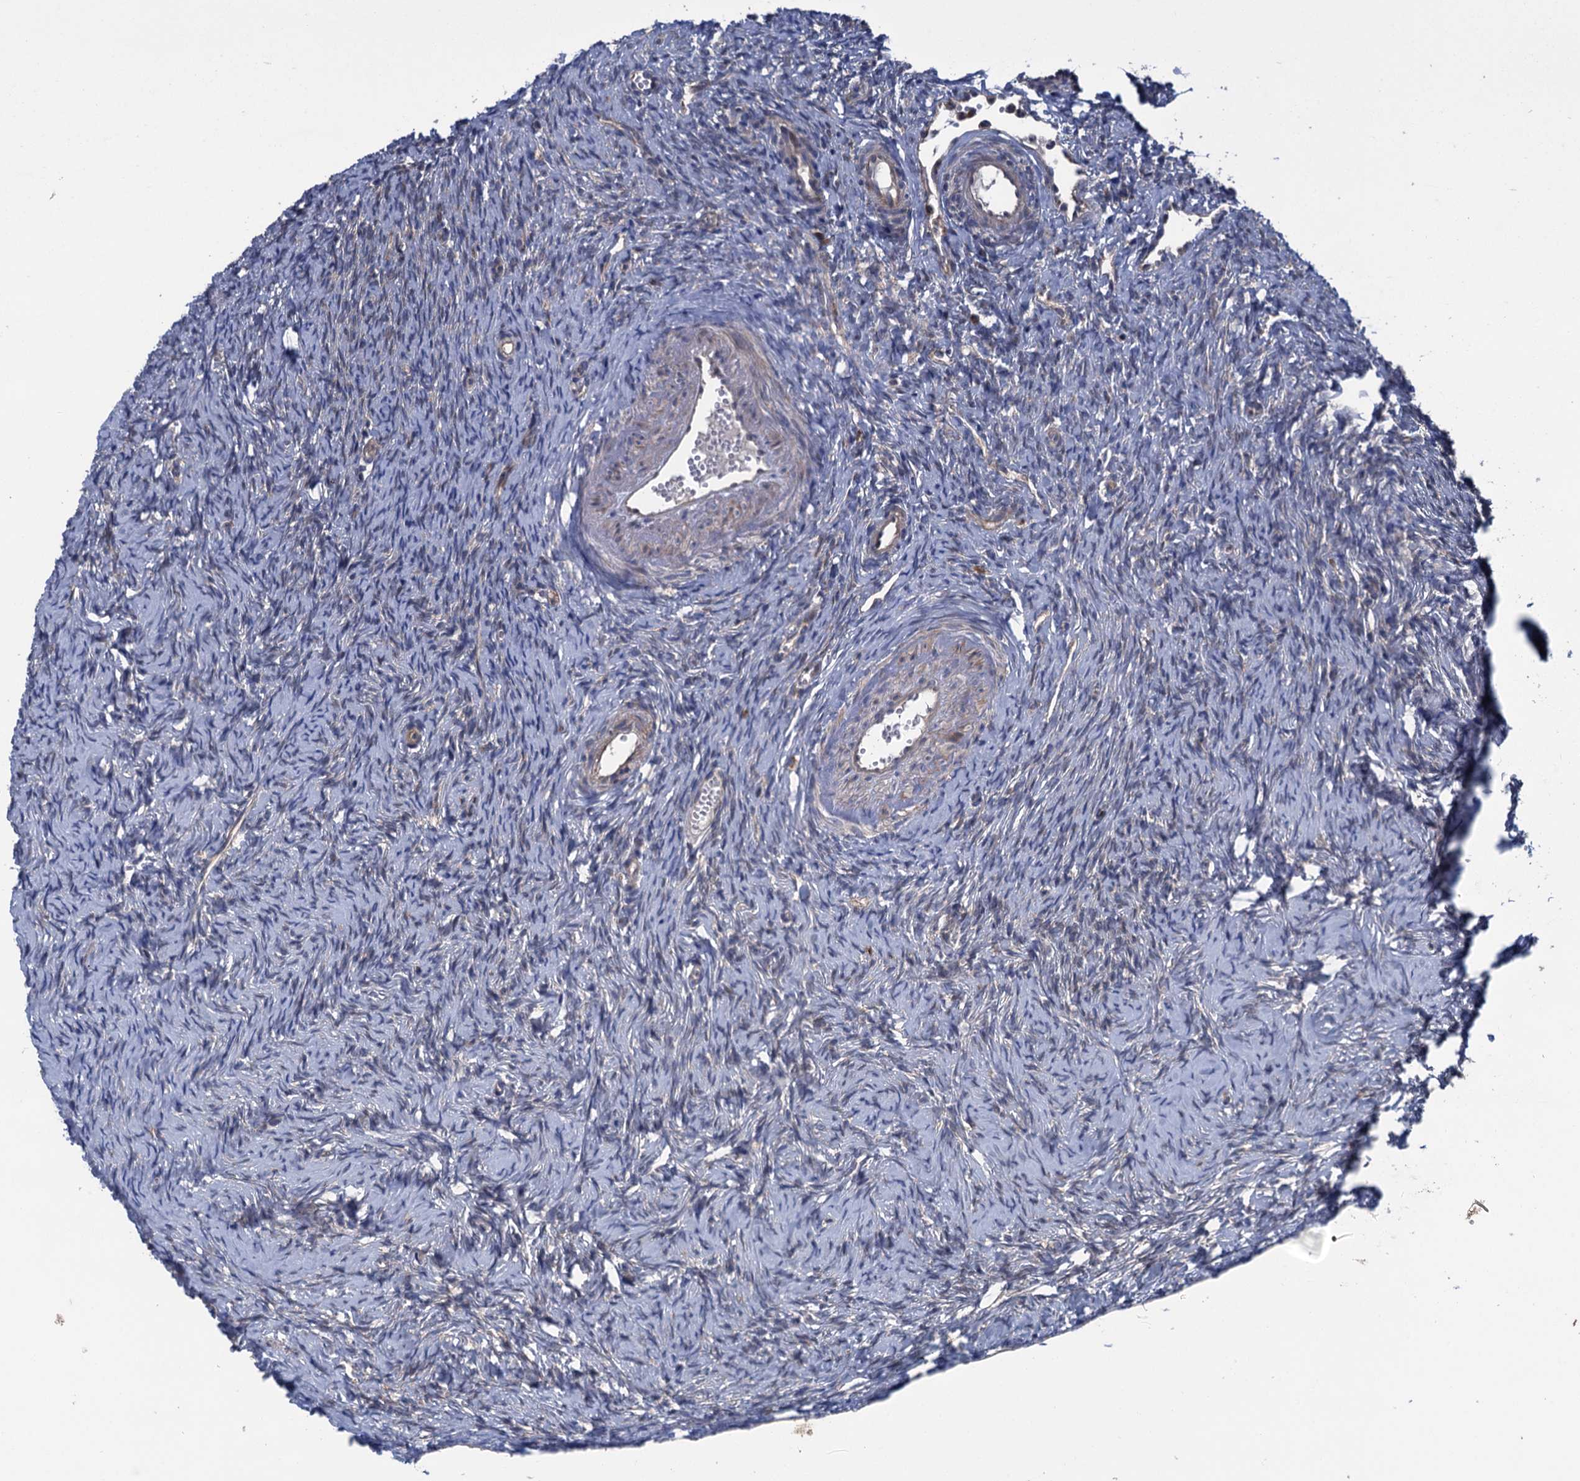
{"staining": {"intensity": "negative", "quantity": "none", "location": "none"}, "tissue": "ovary", "cell_type": "Ovarian stroma cells", "image_type": "normal", "snomed": [{"axis": "morphology", "description": "Normal tissue, NOS"}, {"axis": "topography", "description": "Ovary"}], "caption": "A high-resolution micrograph shows immunohistochemistry staining of benign ovary, which shows no significant positivity in ovarian stroma cells.", "gene": "CNTN5", "patient": {"sex": "female", "age": 51}}